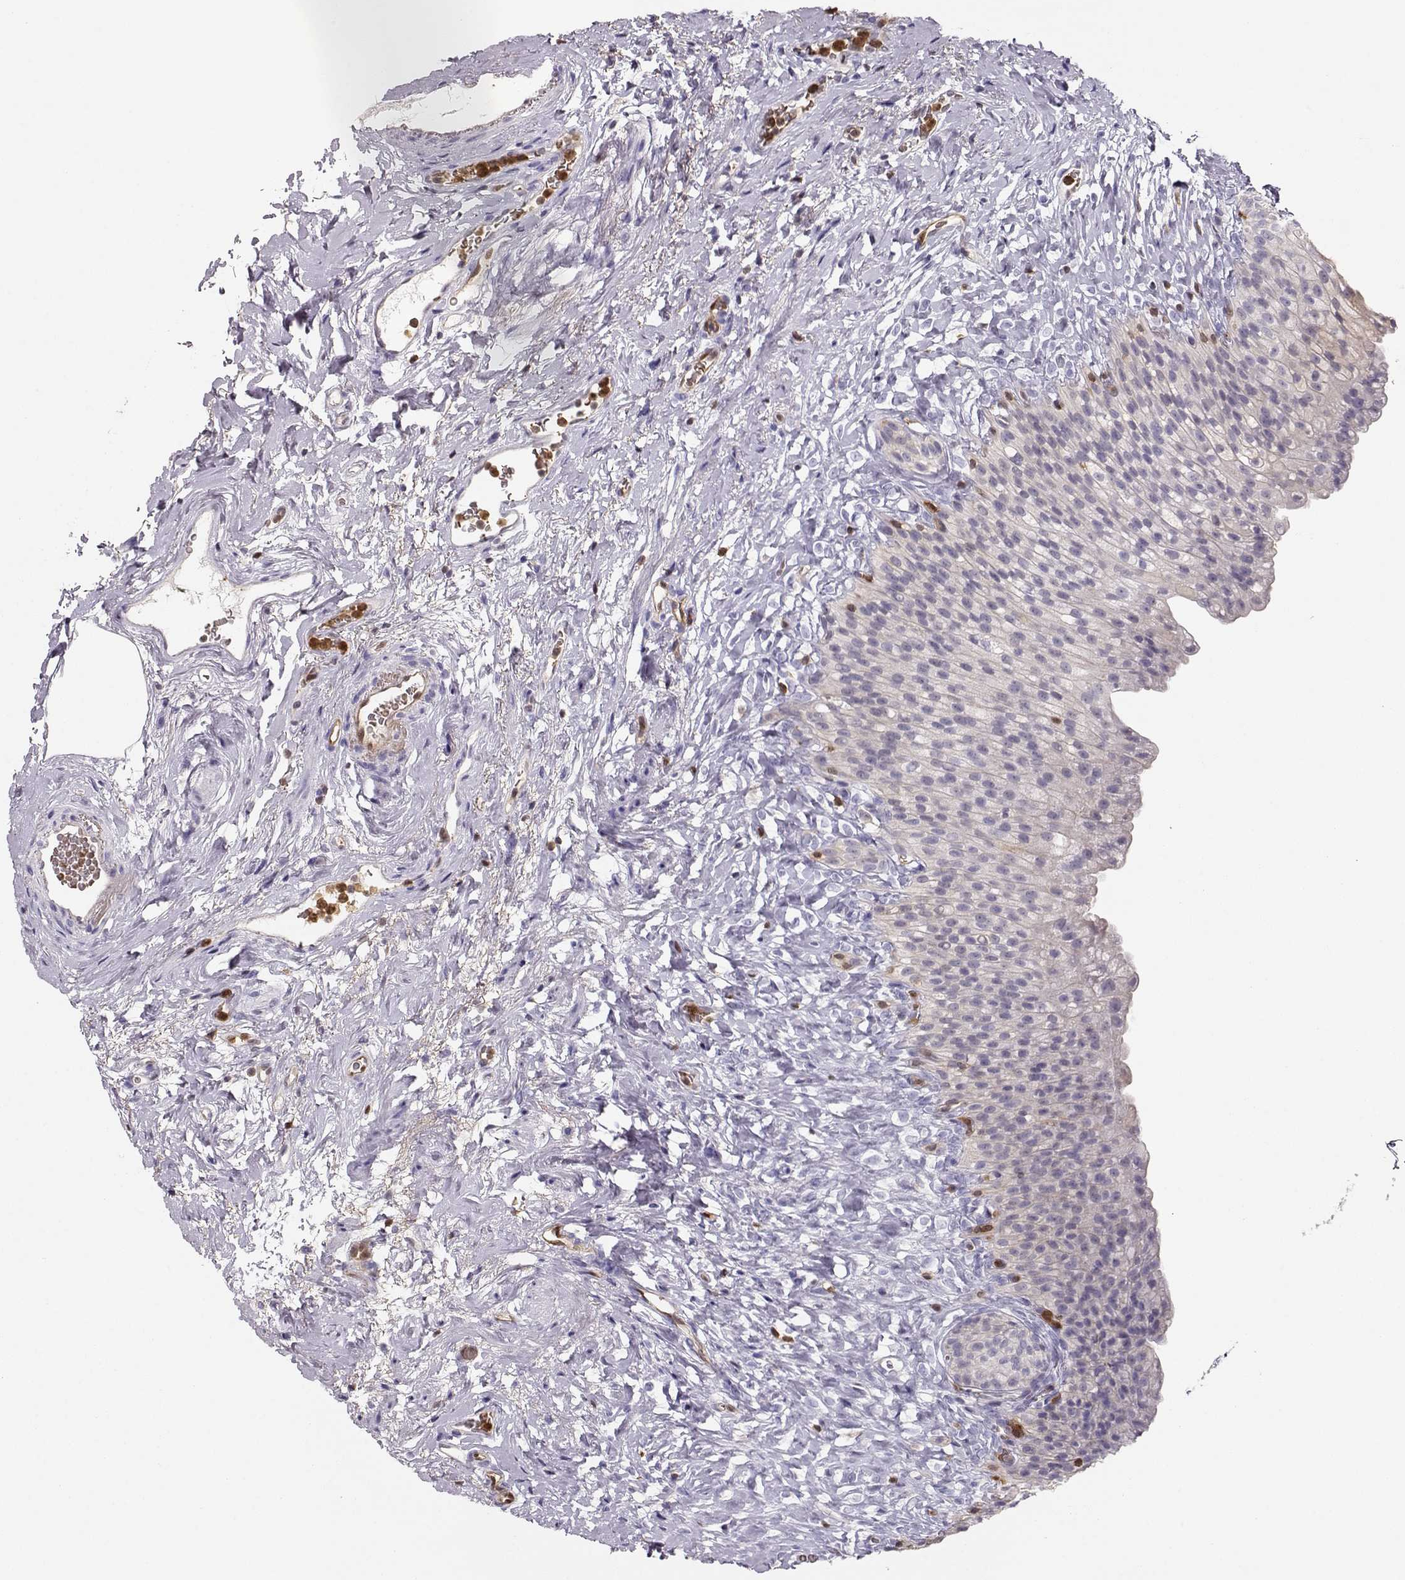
{"staining": {"intensity": "negative", "quantity": "none", "location": "none"}, "tissue": "urinary bladder", "cell_type": "Urothelial cells", "image_type": "normal", "snomed": [{"axis": "morphology", "description": "Normal tissue, NOS"}, {"axis": "topography", "description": "Urinary bladder"}], "caption": "Immunohistochemistry of normal human urinary bladder displays no staining in urothelial cells. (Brightfield microscopy of DAB IHC at high magnification).", "gene": "PNP", "patient": {"sex": "male", "age": 76}}